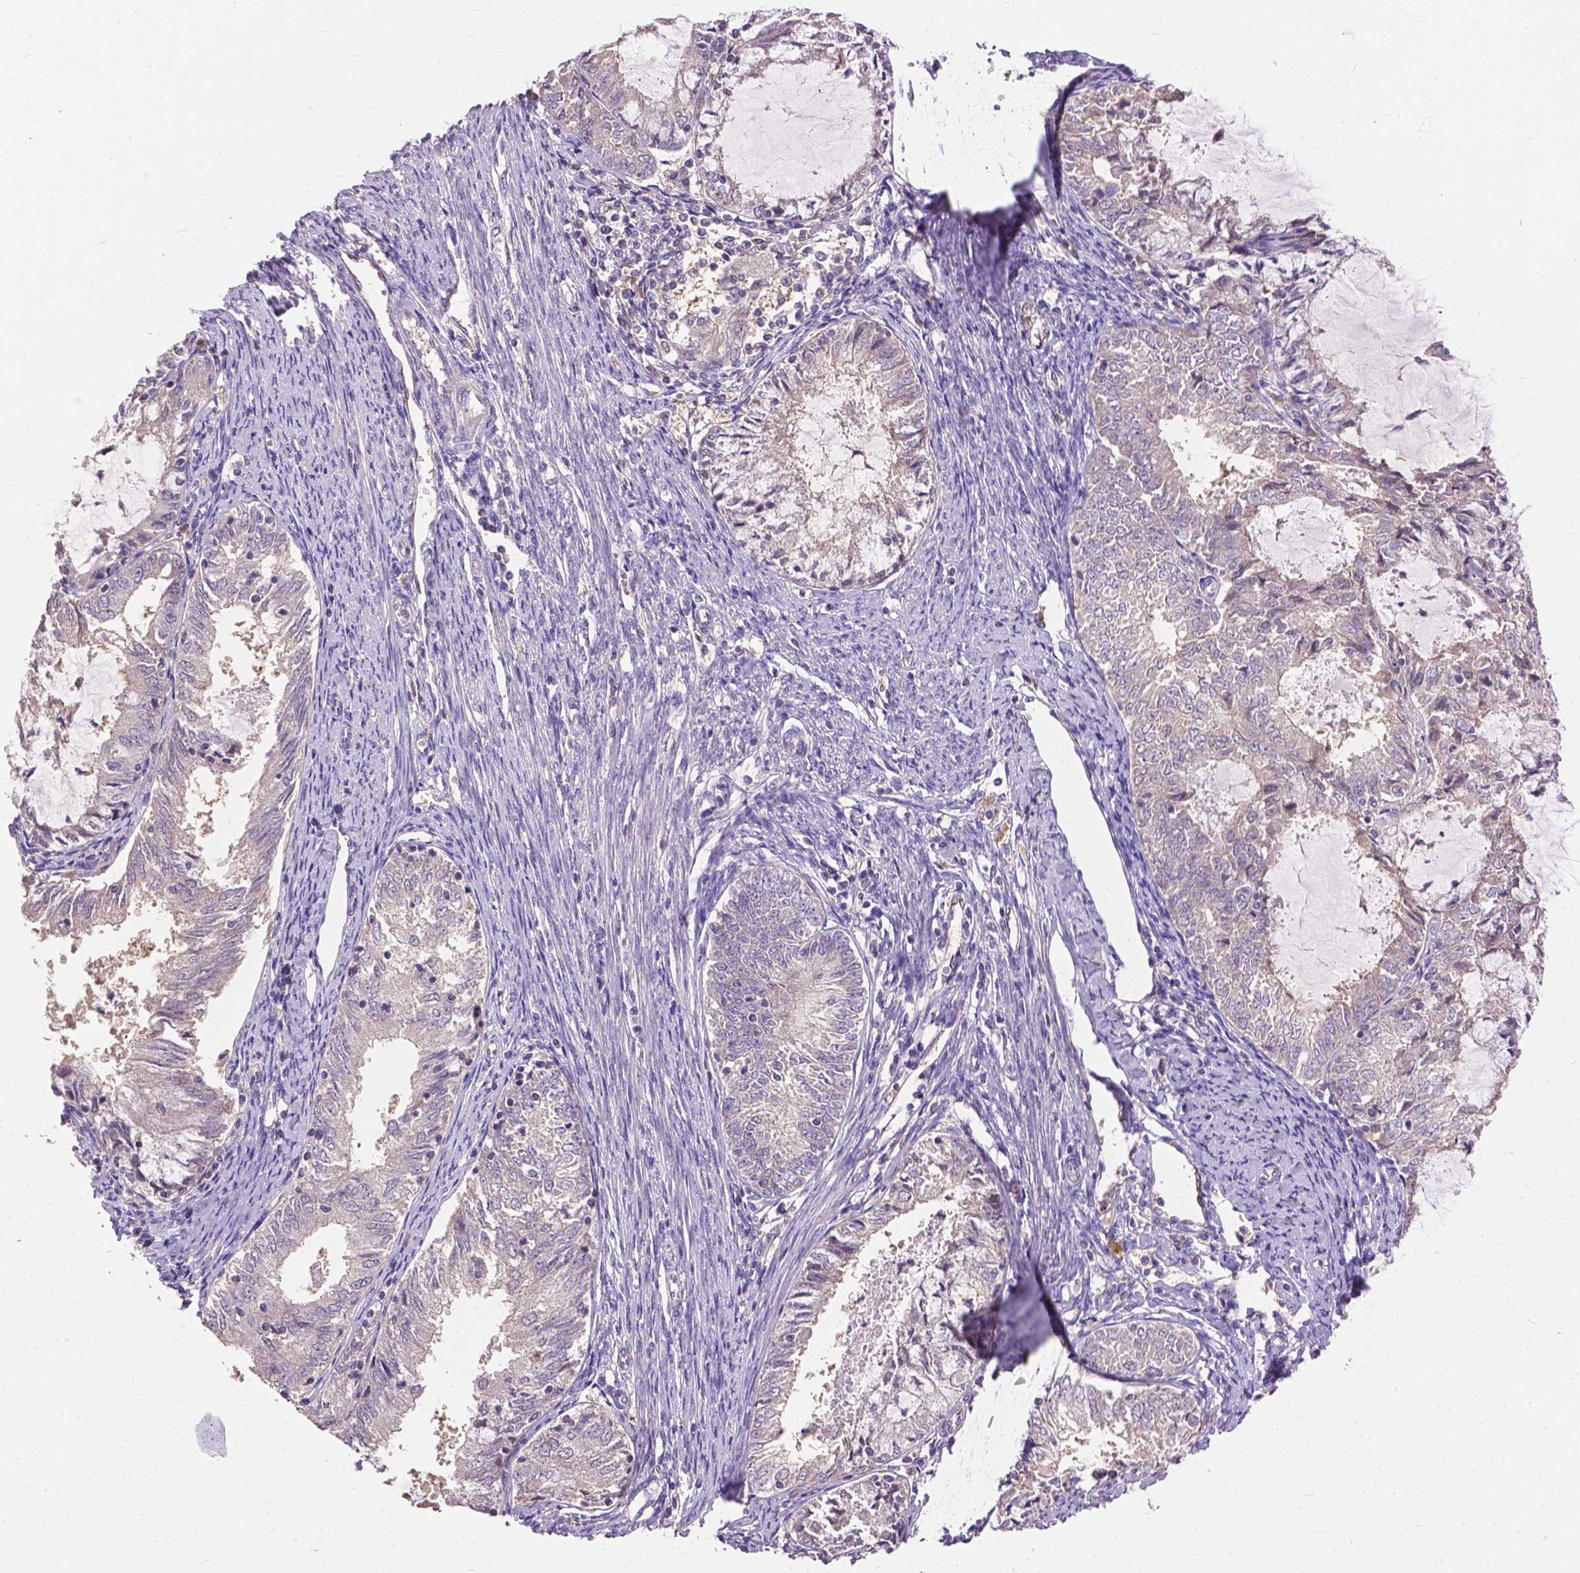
{"staining": {"intensity": "negative", "quantity": "none", "location": "none"}, "tissue": "endometrial cancer", "cell_type": "Tumor cells", "image_type": "cancer", "snomed": [{"axis": "morphology", "description": "Adenocarcinoma, NOS"}, {"axis": "topography", "description": "Endometrium"}], "caption": "A high-resolution micrograph shows IHC staining of adenocarcinoma (endometrial), which exhibits no significant staining in tumor cells.", "gene": "ZNF337", "patient": {"sex": "female", "age": 57}}